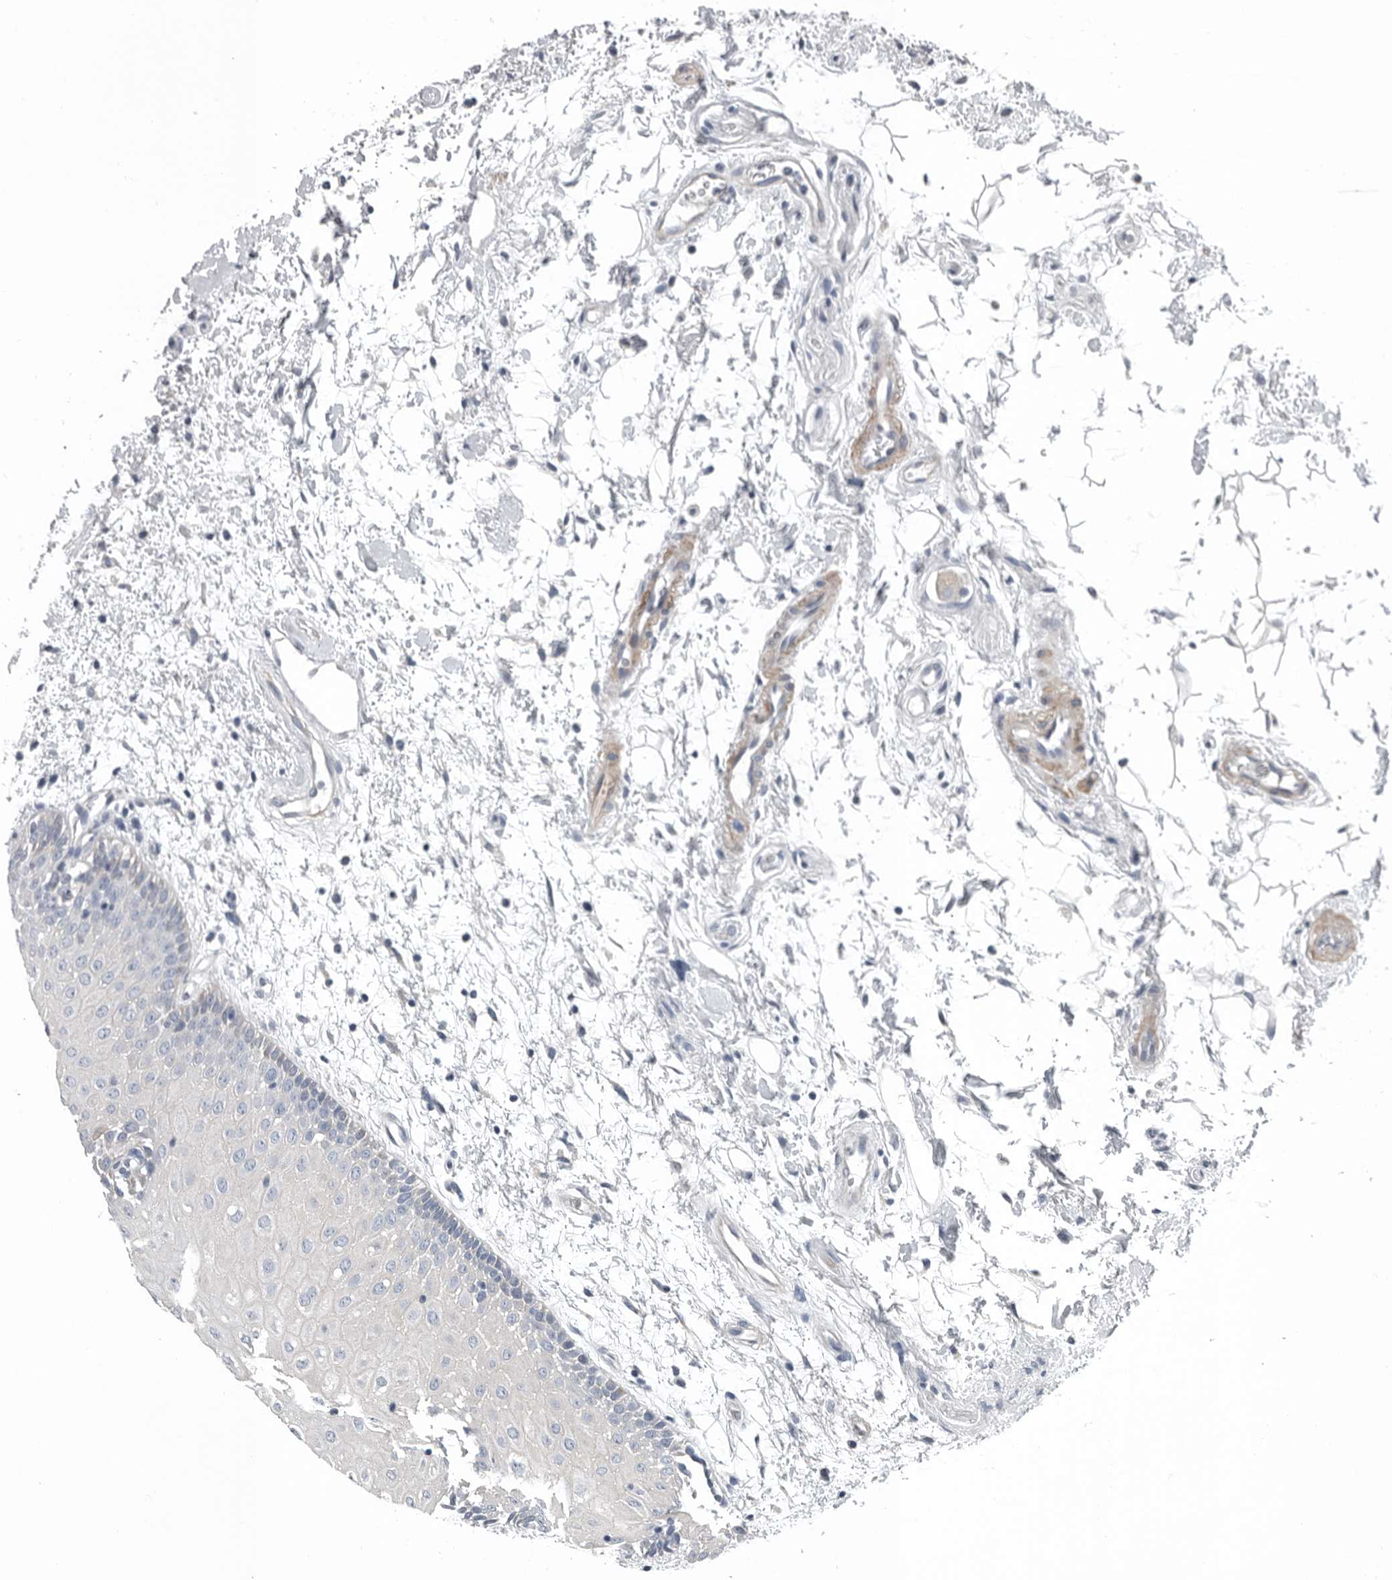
{"staining": {"intensity": "weak", "quantity": "25%-75%", "location": "cytoplasmic/membranous"}, "tissue": "oral mucosa", "cell_type": "Squamous epithelial cells", "image_type": "normal", "snomed": [{"axis": "morphology", "description": "Normal tissue, NOS"}, {"axis": "topography", "description": "Skeletal muscle"}, {"axis": "topography", "description": "Oral tissue"}, {"axis": "topography", "description": "Peripheral nerve tissue"}], "caption": "Oral mucosa stained with a brown dye exhibits weak cytoplasmic/membranous positive expression in about 25%-75% of squamous epithelial cells.", "gene": "DPY19L4", "patient": {"sex": "female", "age": 84}}